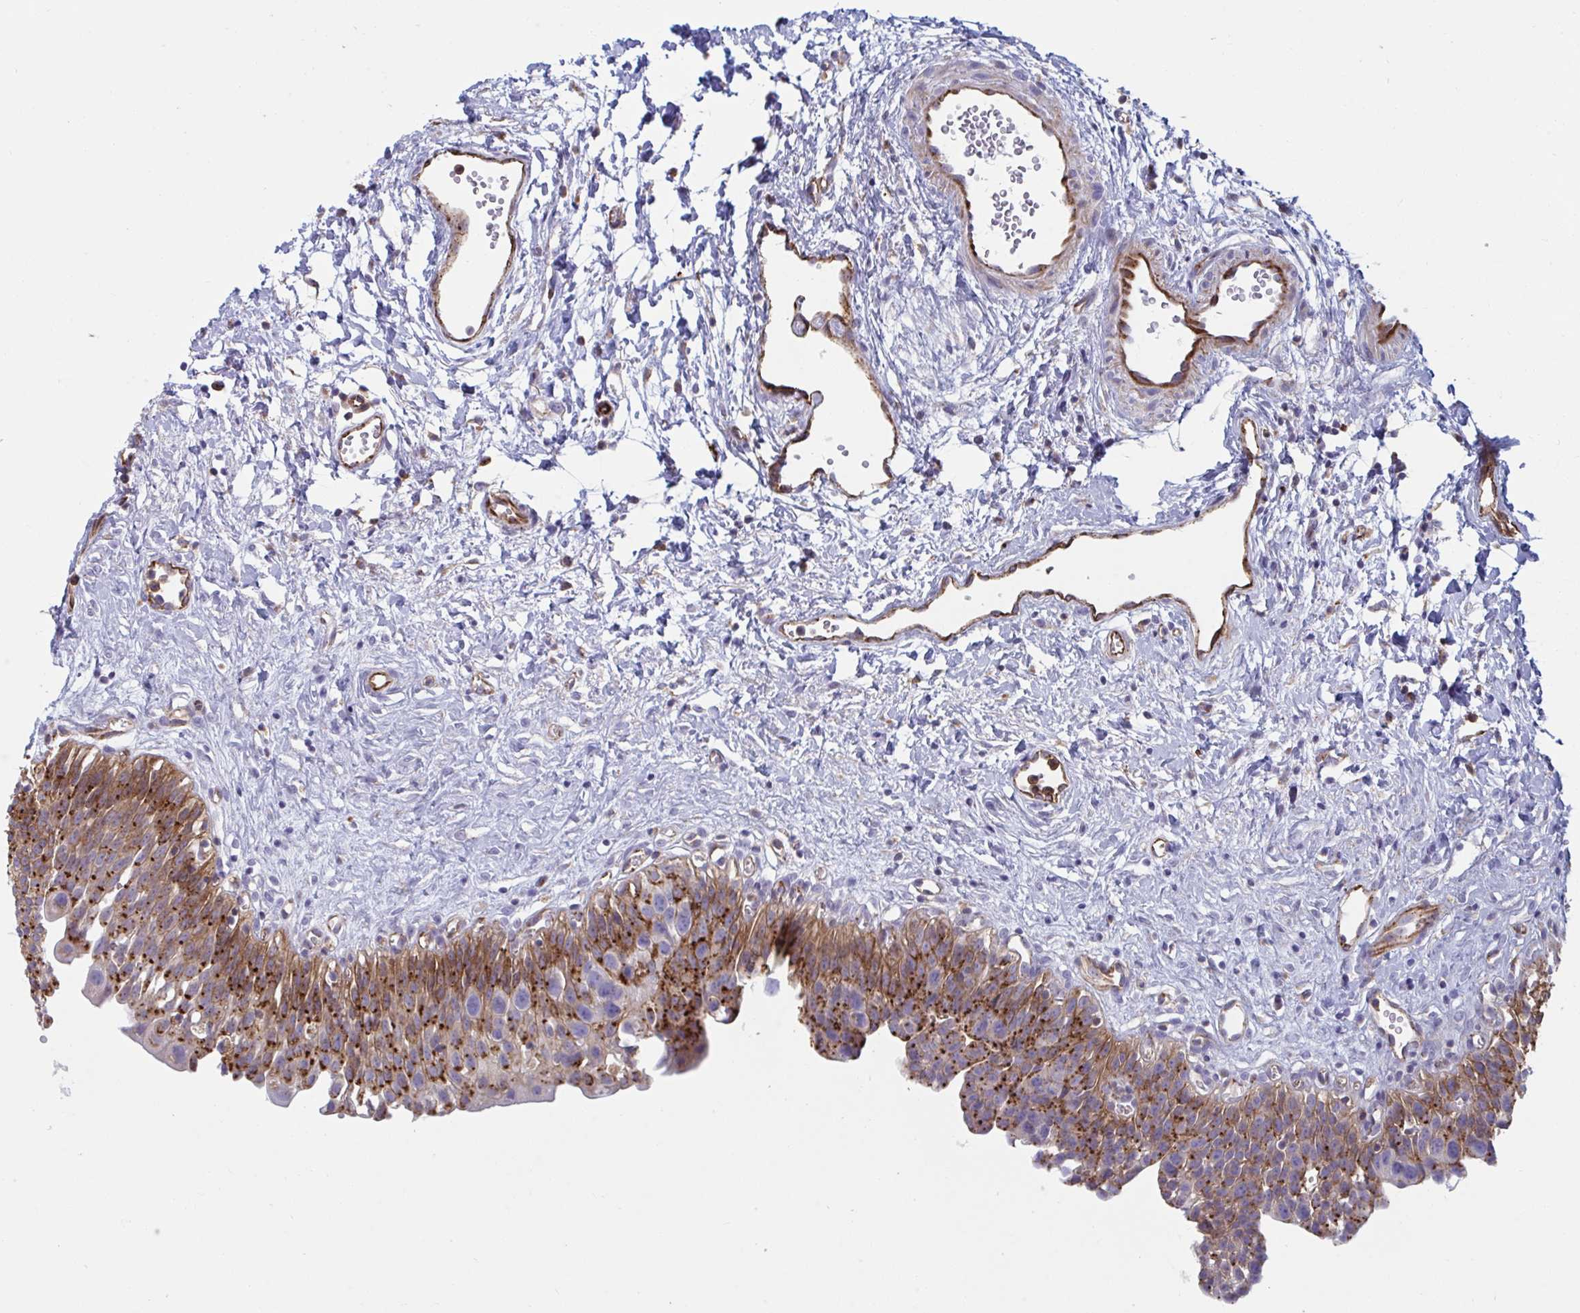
{"staining": {"intensity": "strong", "quantity": ">75%", "location": "cytoplasmic/membranous"}, "tissue": "urinary bladder", "cell_type": "Urothelial cells", "image_type": "normal", "snomed": [{"axis": "morphology", "description": "Normal tissue, NOS"}, {"axis": "topography", "description": "Urinary bladder"}], "caption": "Urothelial cells reveal high levels of strong cytoplasmic/membranous expression in about >75% of cells in unremarkable human urinary bladder. The staining is performed using DAB (3,3'-diaminobenzidine) brown chromogen to label protein expression. The nuclei are counter-stained blue using hematoxylin.", "gene": "SLC9A6", "patient": {"sex": "male", "age": 51}}